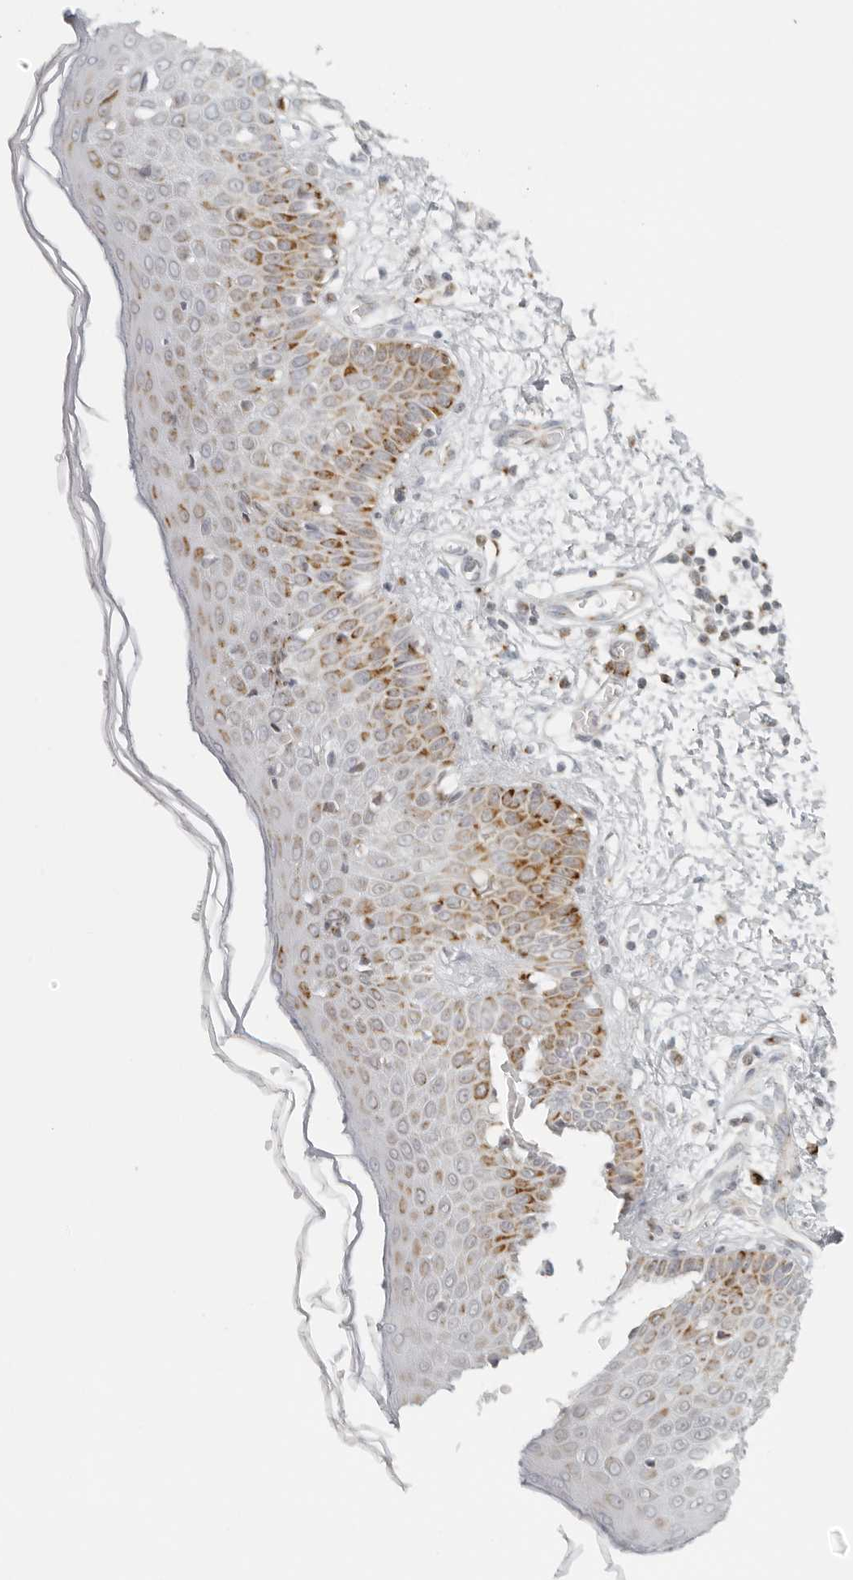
{"staining": {"intensity": "negative", "quantity": "none", "location": "none"}, "tissue": "skin", "cell_type": "Fibroblasts", "image_type": "normal", "snomed": [{"axis": "morphology", "description": "Normal tissue, NOS"}, {"axis": "morphology", "description": "Inflammation, NOS"}, {"axis": "topography", "description": "Skin"}], "caption": "High power microscopy histopathology image of an IHC histopathology image of unremarkable skin, revealing no significant positivity in fibroblasts.", "gene": "RPS6KC1", "patient": {"sex": "female", "age": 44}}